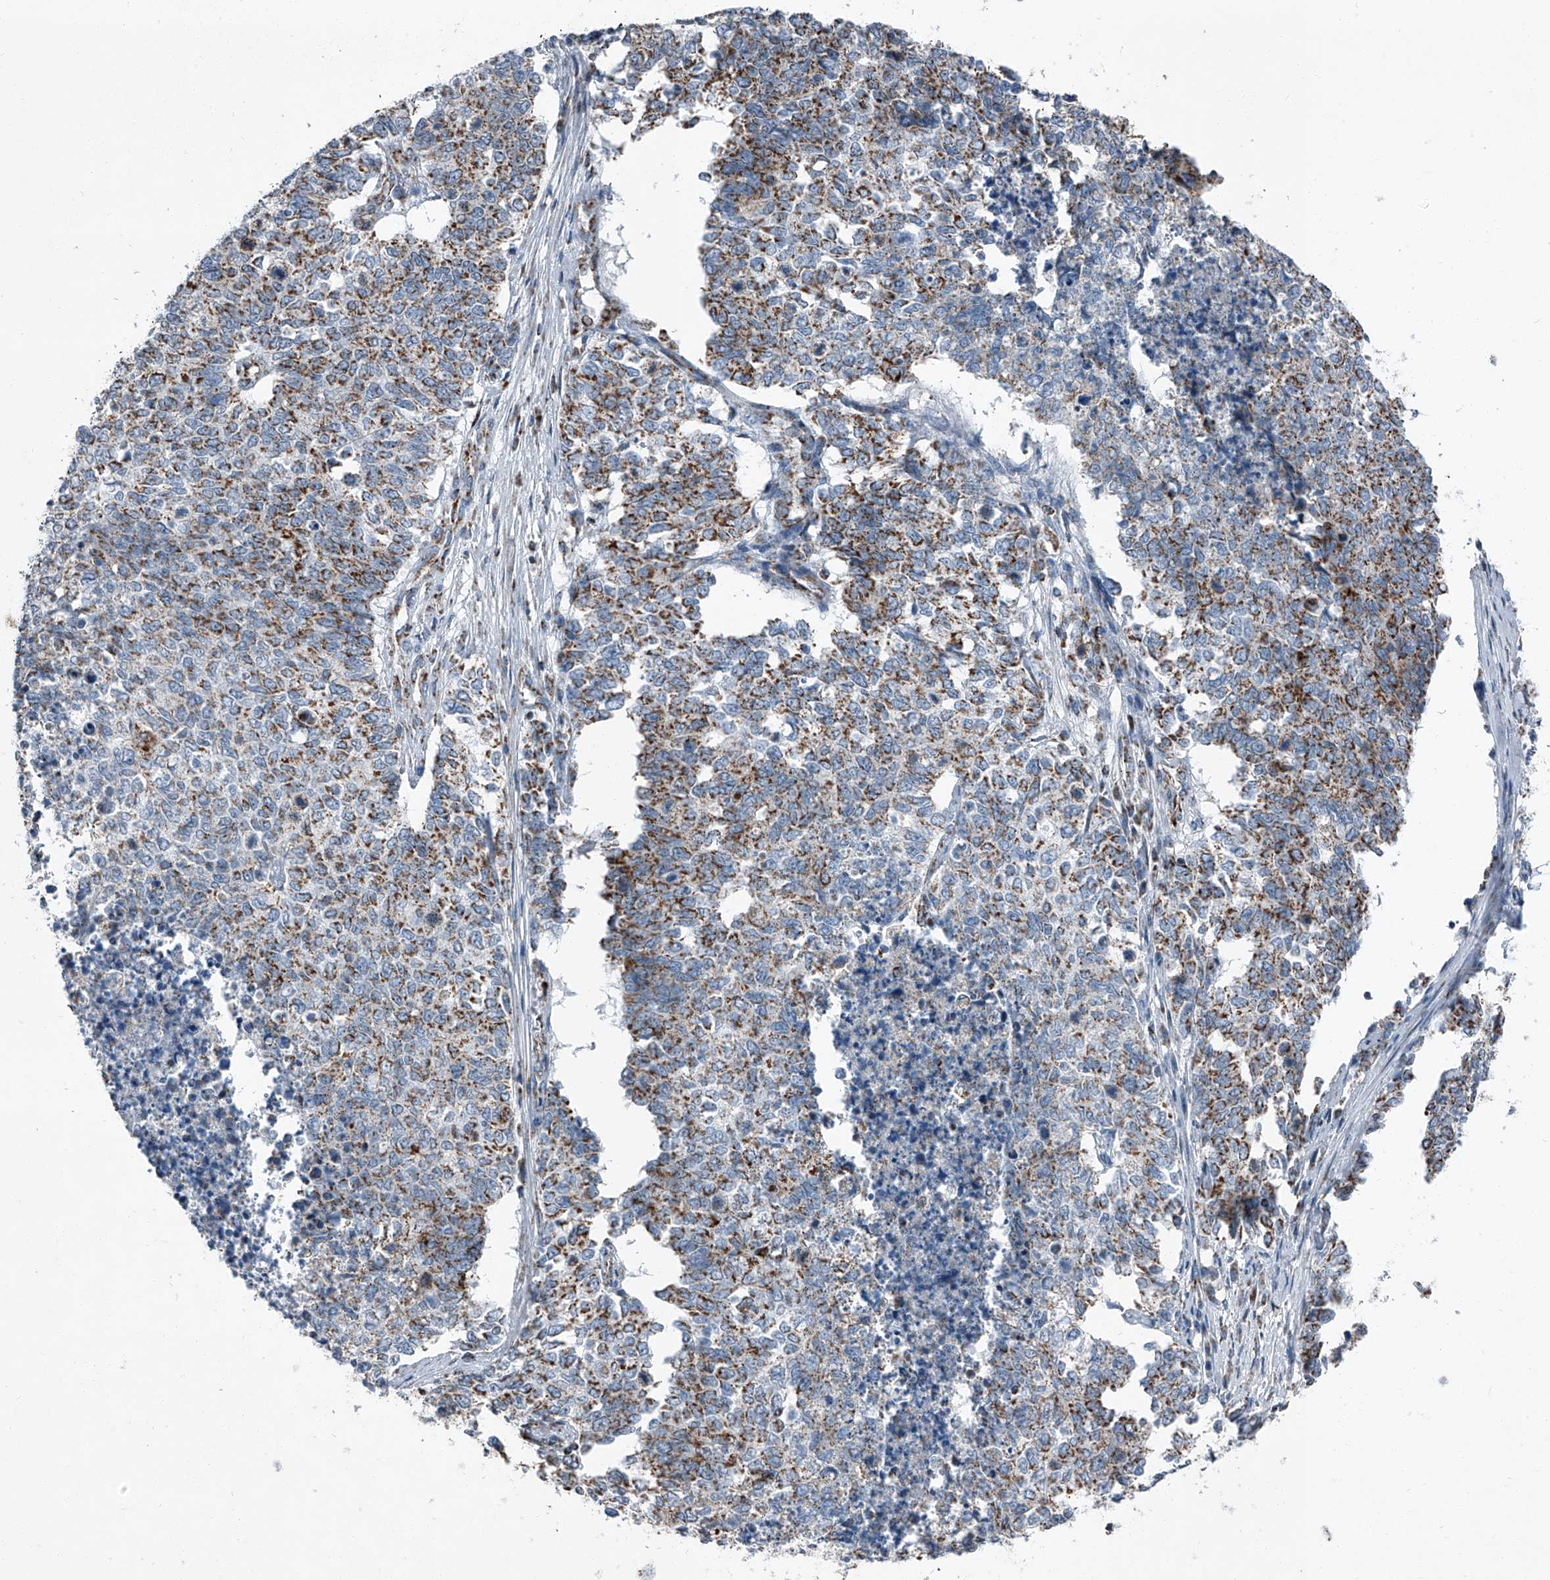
{"staining": {"intensity": "moderate", "quantity": "25%-75%", "location": "cytoplasmic/membranous"}, "tissue": "cervical cancer", "cell_type": "Tumor cells", "image_type": "cancer", "snomed": [{"axis": "morphology", "description": "Squamous cell carcinoma, NOS"}, {"axis": "topography", "description": "Cervix"}], "caption": "This is an image of immunohistochemistry staining of cervical cancer (squamous cell carcinoma), which shows moderate expression in the cytoplasmic/membranous of tumor cells.", "gene": "CHRNA7", "patient": {"sex": "female", "age": 63}}